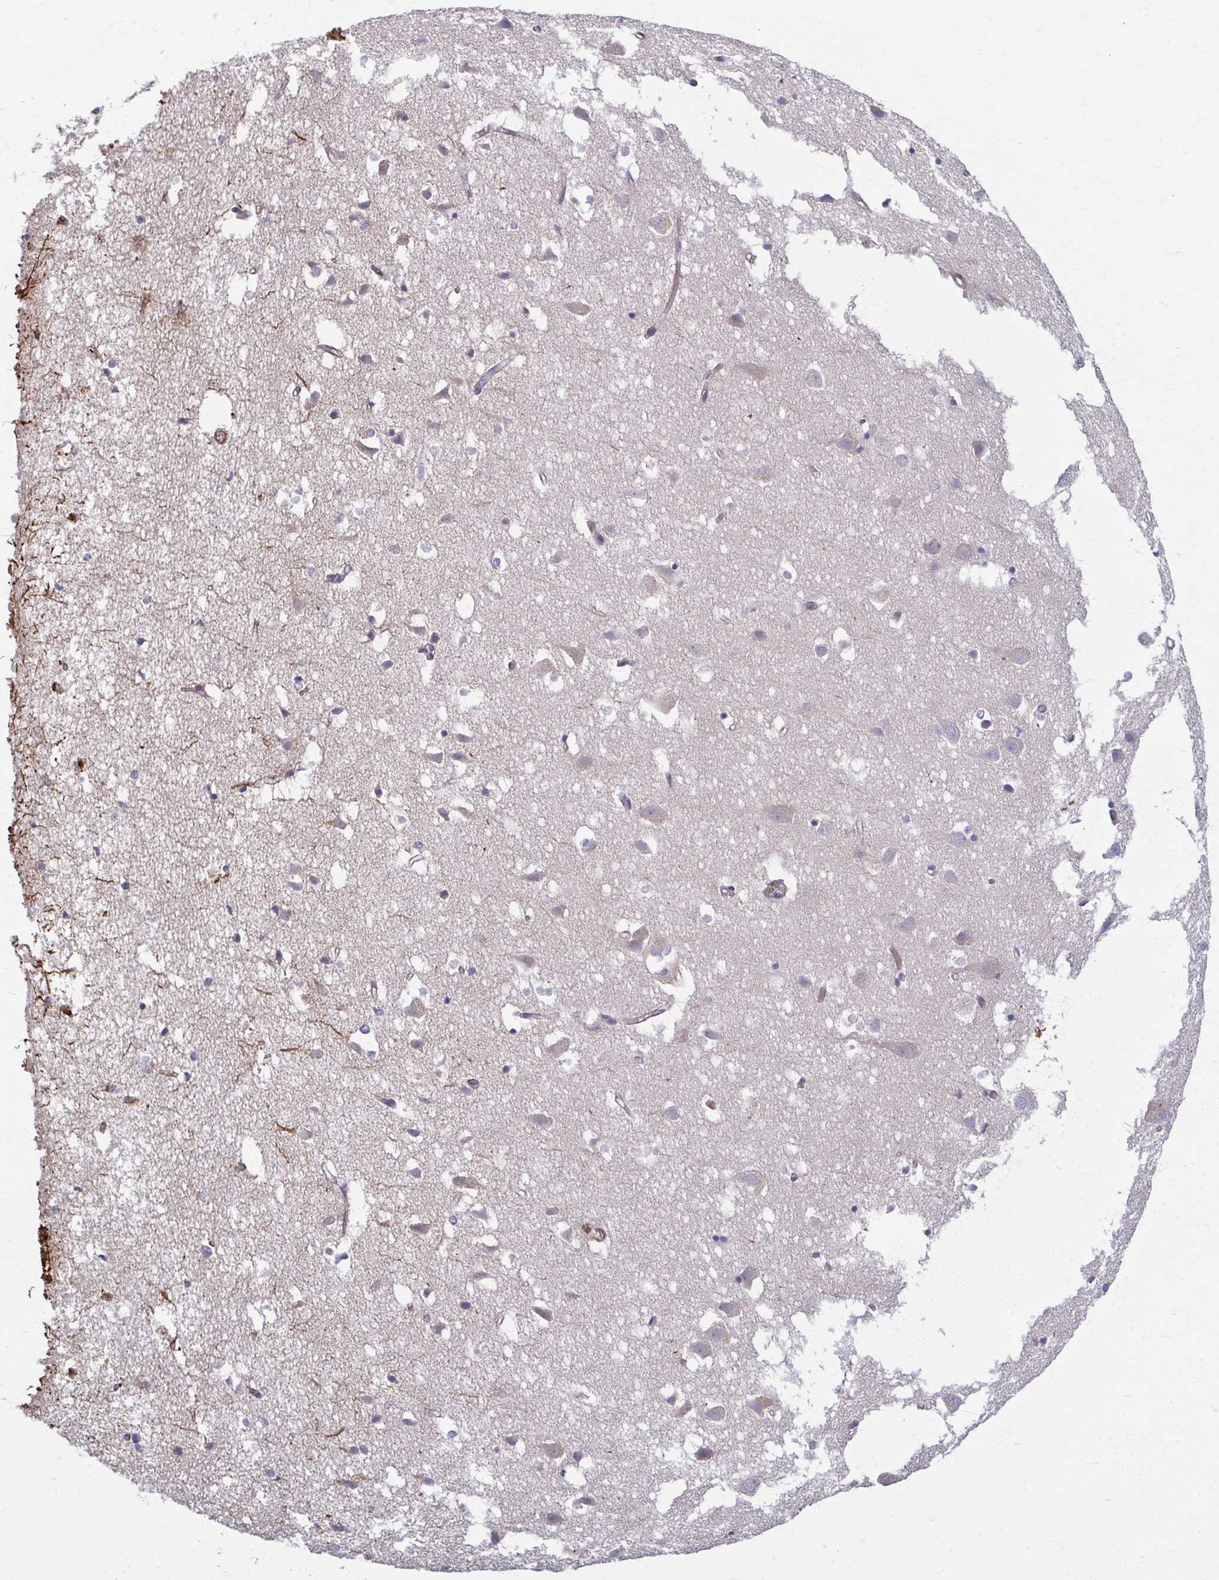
{"staining": {"intensity": "weak", "quantity": ">75%", "location": "cytoplasmic/membranous"}, "tissue": "cerebral cortex", "cell_type": "Endothelial cells", "image_type": "normal", "snomed": [{"axis": "morphology", "description": "Normal tissue, NOS"}, {"axis": "topography", "description": "Cerebral cortex"}], "caption": "Protein staining of benign cerebral cortex displays weak cytoplasmic/membranous expression in approximately >75% of endothelial cells.", "gene": "EID2B", "patient": {"sex": "male", "age": 70}}